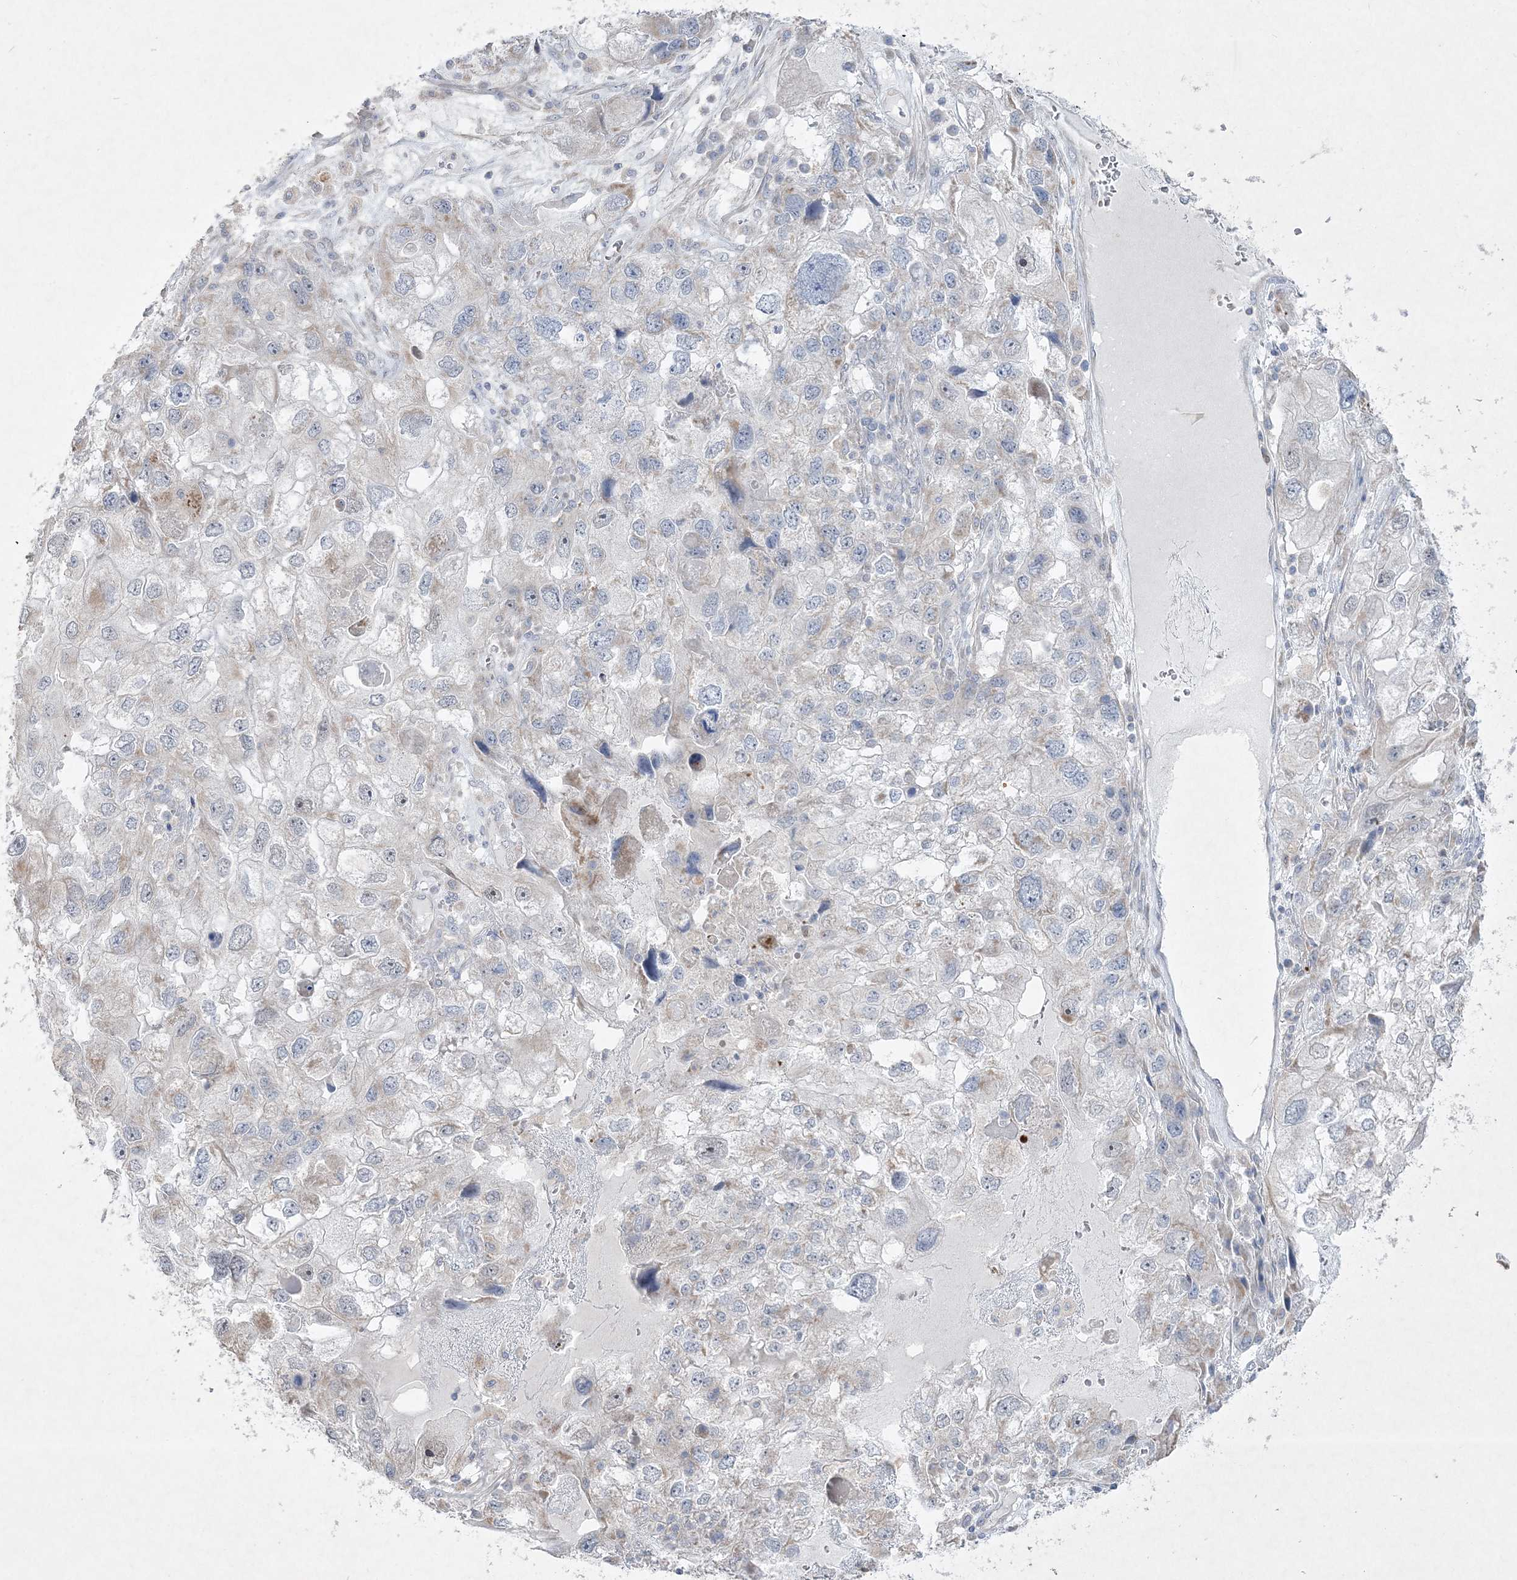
{"staining": {"intensity": "negative", "quantity": "none", "location": "none"}, "tissue": "endometrial cancer", "cell_type": "Tumor cells", "image_type": "cancer", "snomed": [{"axis": "morphology", "description": "Adenocarcinoma, NOS"}, {"axis": "topography", "description": "Endometrium"}], "caption": "DAB immunohistochemical staining of human endometrial cancer reveals no significant expression in tumor cells. The staining was performed using DAB (3,3'-diaminobenzidine) to visualize the protein expression in brown, while the nuclei were stained in blue with hematoxylin (Magnification: 20x).", "gene": "CLNK", "patient": {"sex": "female", "age": 49}}